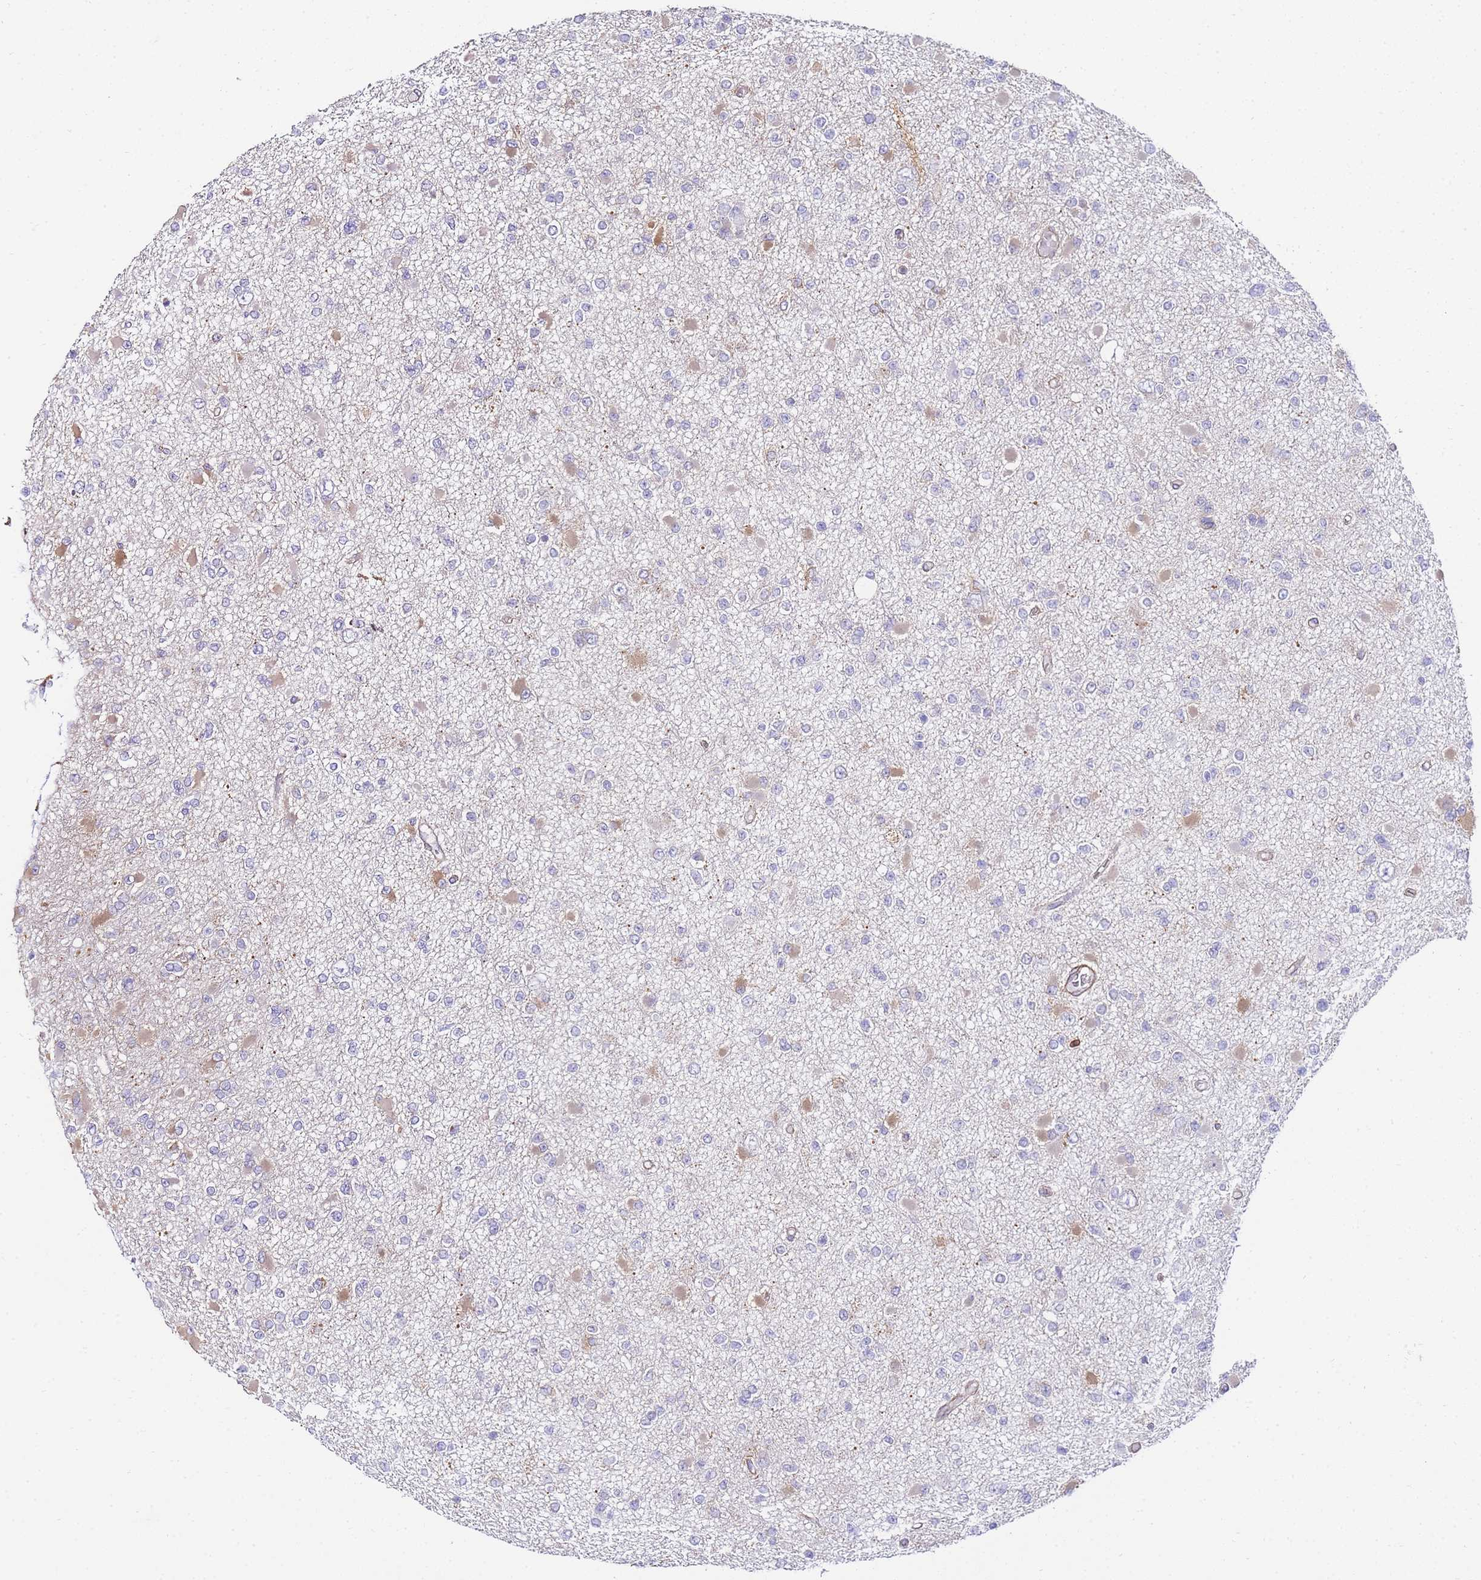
{"staining": {"intensity": "negative", "quantity": "none", "location": "none"}, "tissue": "glioma", "cell_type": "Tumor cells", "image_type": "cancer", "snomed": [{"axis": "morphology", "description": "Glioma, malignant, Low grade"}, {"axis": "topography", "description": "Brain"}], "caption": "Immunohistochemistry (IHC) of glioma exhibits no expression in tumor cells.", "gene": "PDCD7", "patient": {"sex": "female", "age": 22}}